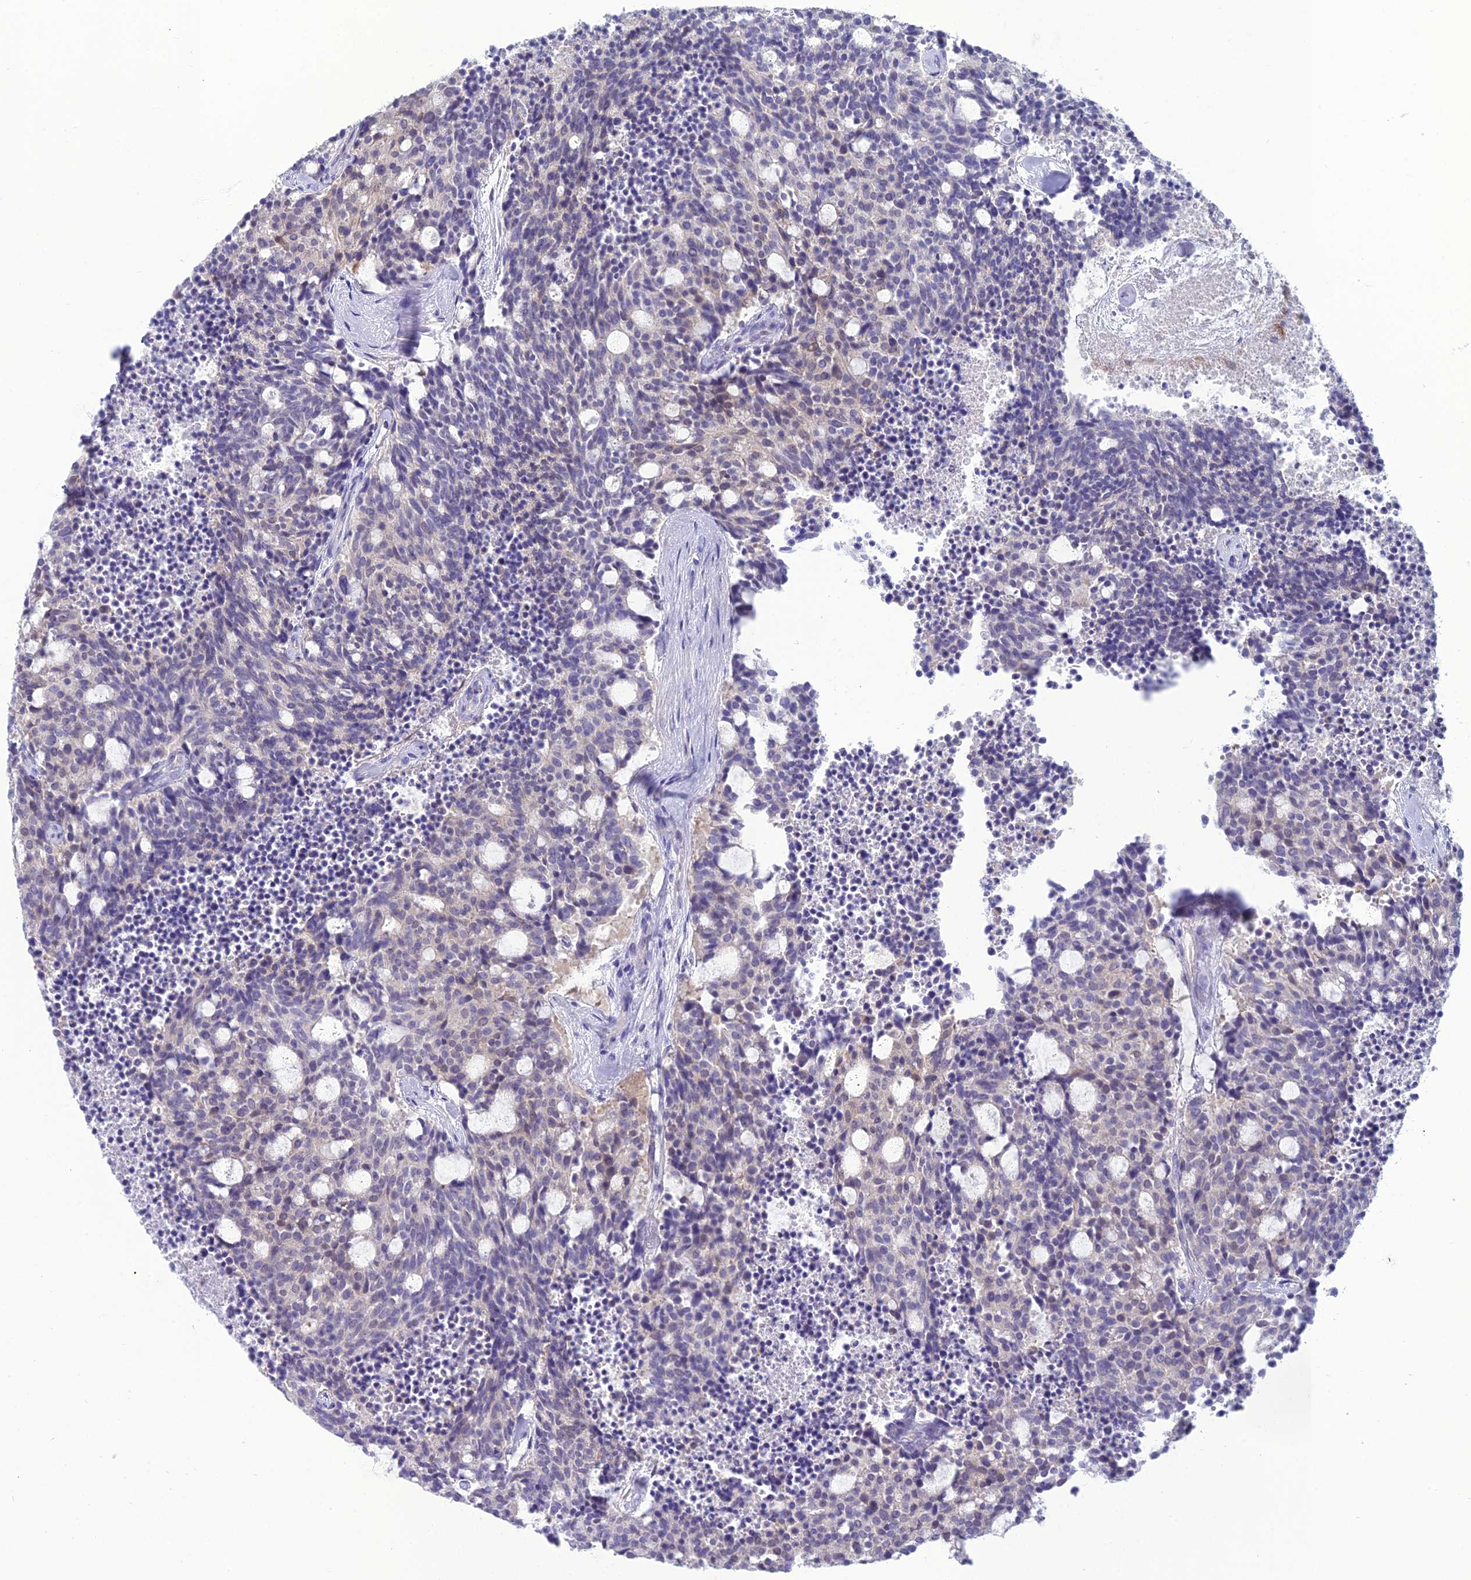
{"staining": {"intensity": "negative", "quantity": "none", "location": "none"}, "tissue": "carcinoid", "cell_type": "Tumor cells", "image_type": "cancer", "snomed": [{"axis": "morphology", "description": "Carcinoid, malignant, NOS"}, {"axis": "topography", "description": "Pancreas"}], "caption": "Human carcinoid stained for a protein using immunohistochemistry (IHC) displays no expression in tumor cells.", "gene": "GNPNAT1", "patient": {"sex": "female", "age": 54}}